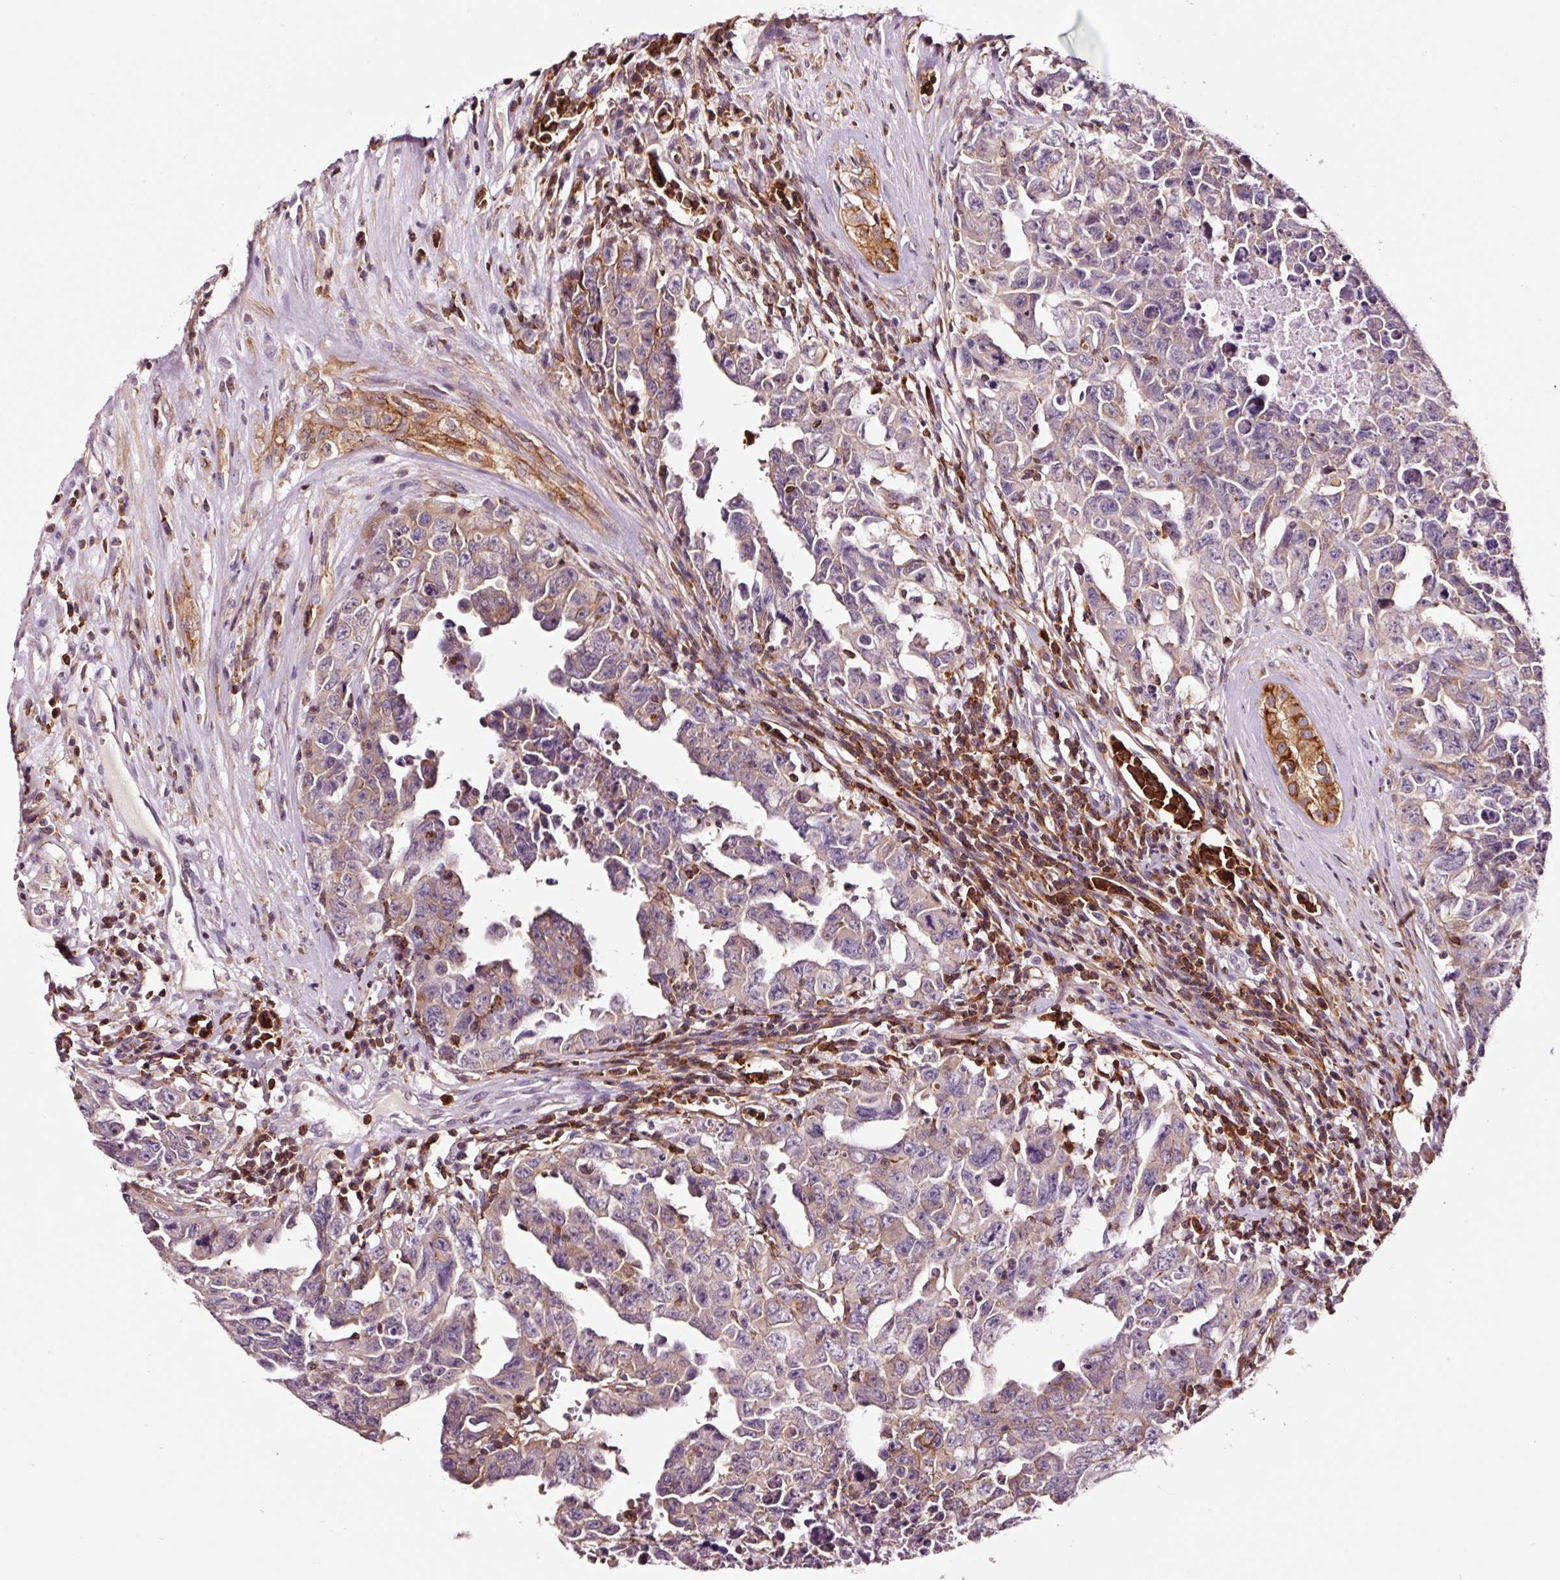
{"staining": {"intensity": "negative", "quantity": "none", "location": "none"}, "tissue": "testis cancer", "cell_type": "Tumor cells", "image_type": "cancer", "snomed": [{"axis": "morphology", "description": "Carcinoma, Embryonal, NOS"}, {"axis": "topography", "description": "Testis"}], "caption": "Testis cancer was stained to show a protein in brown. There is no significant positivity in tumor cells.", "gene": "ADD3", "patient": {"sex": "male", "age": 24}}